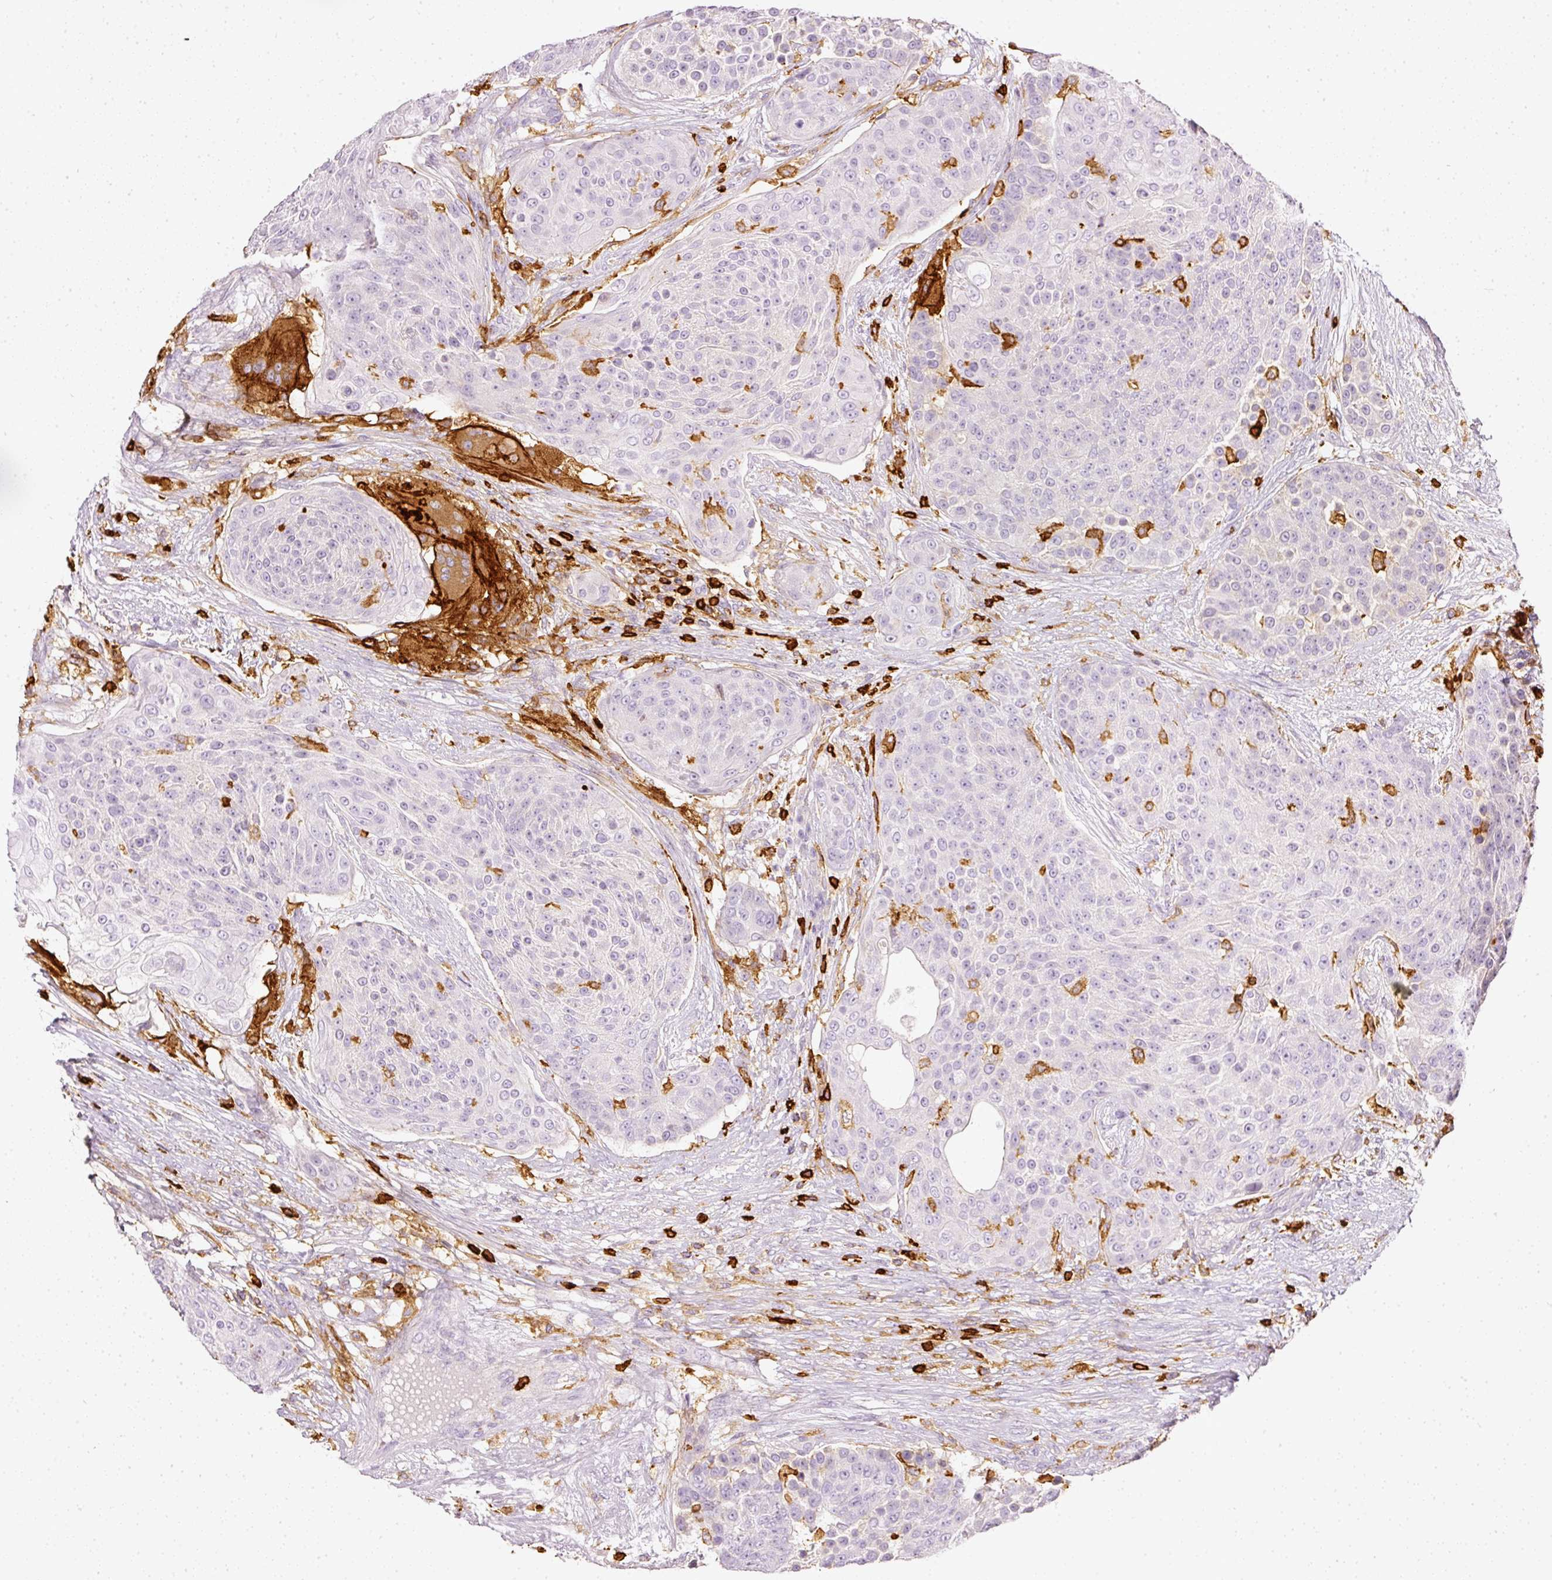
{"staining": {"intensity": "negative", "quantity": "none", "location": "none"}, "tissue": "urothelial cancer", "cell_type": "Tumor cells", "image_type": "cancer", "snomed": [{"axis": "morphology", "description": "Urothelial carcinoma, High grade"}, {"axis": "topography", "description": "Urinary bladder"}], "caption": "This is a image of immunohistochemistry (IHC) staining of urothelial cancer, which shows no positivity in tumor cells. (DAB IHC, high magnification).", "gene": "EVL", "patient": {"sex": "female", "age": 63}}